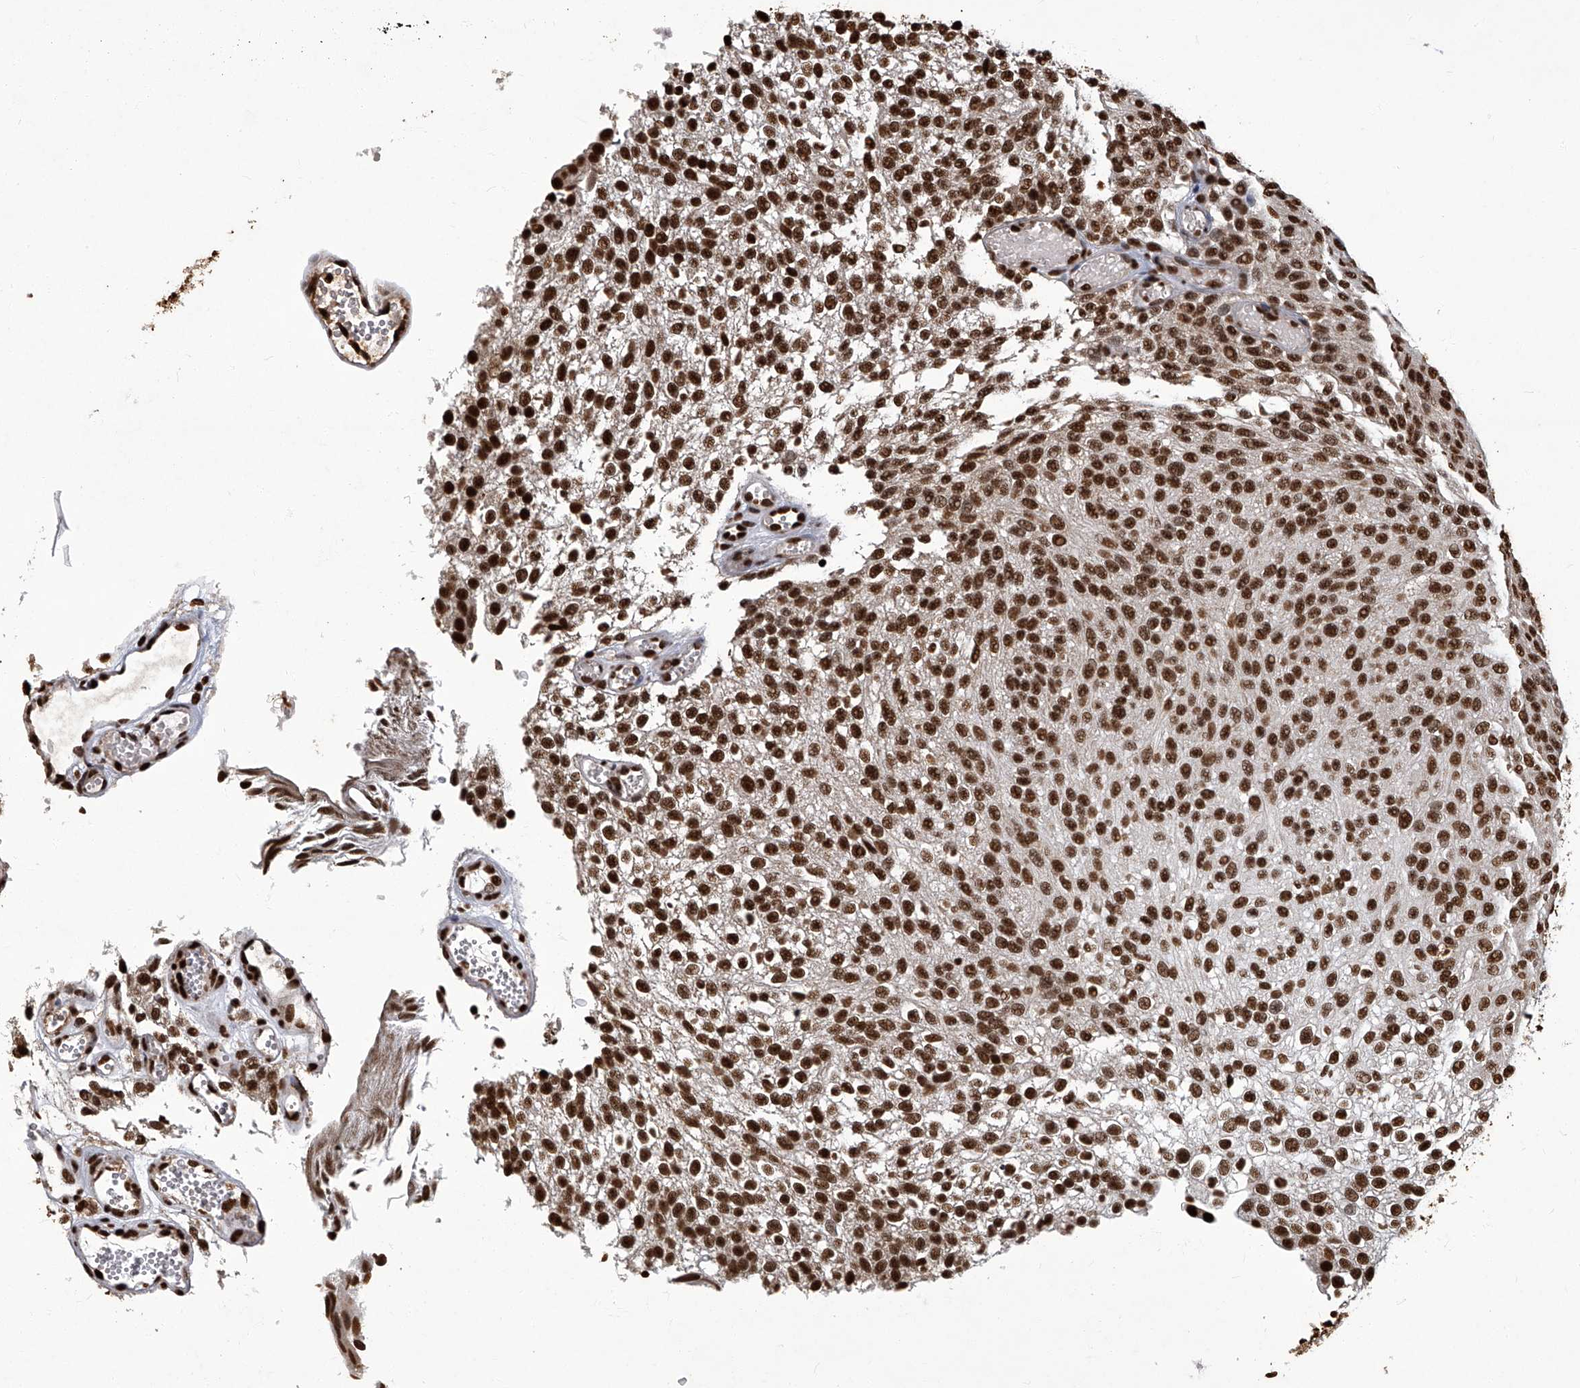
{"staining": {"intensity": "strong", "quantity": ">75%", "location": "nuclear"}, "tissue": "urothelial cancer", "cell_type": "Tumor cells", "image_type": "cancer", "snomed": [{"axis": "morphology", "description": "Urothelial carcinoma, Low grade"}, {"axis": "topography", "description": "Urinary bladder"}], "caption": "Immunohistochemistry (IHC) staining of urothelial cancer, which shows high levels of strong nuclear staining in approximately >75% of tumor cells indicating strong nuclear protein staining. The staining was performed using DAB (brown) for protein detection and nuclei were counterstained in hematoxylin (blue).", "gene": "HBP1", "patient": {"sex": "male", "age": 78}}